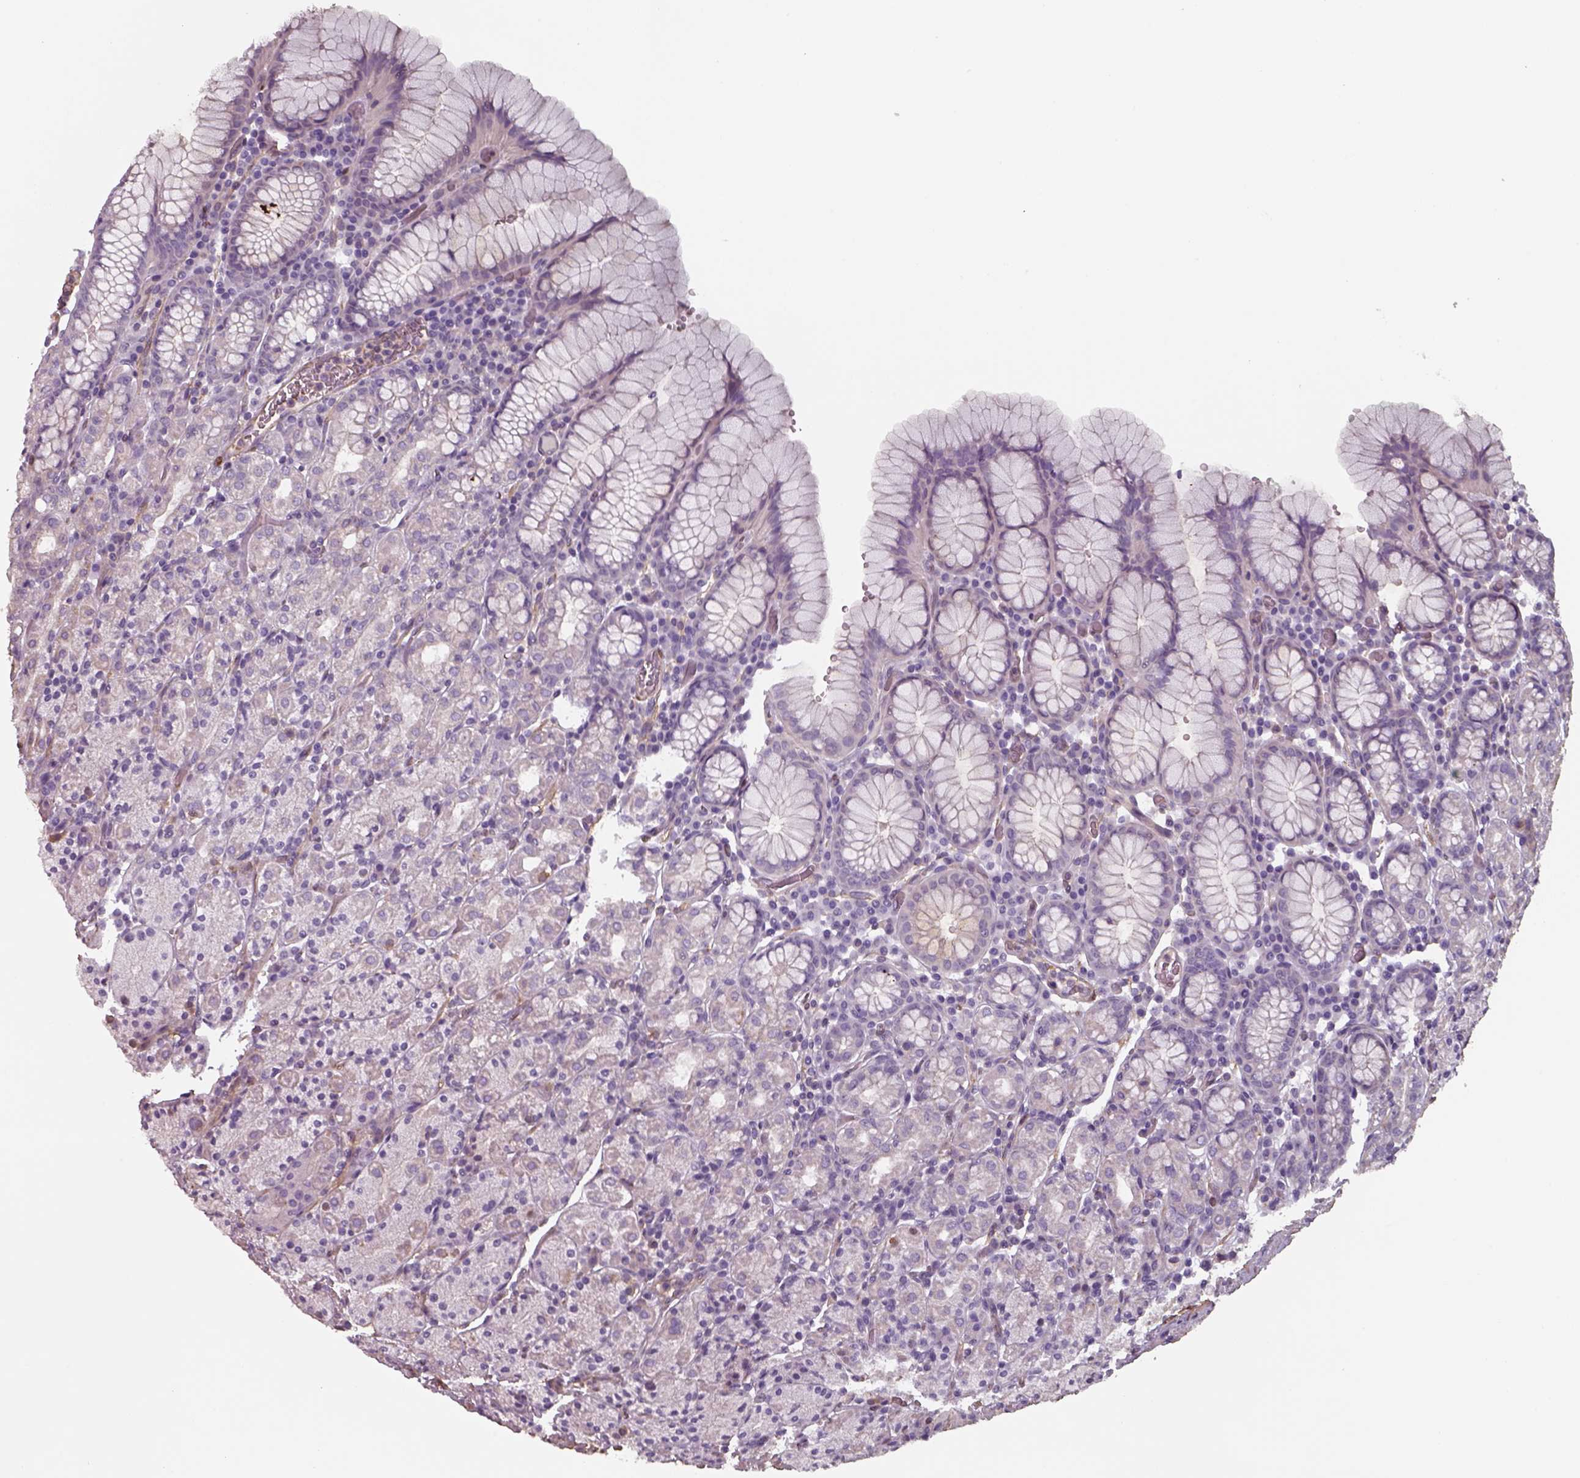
{"staining": {"intensity": "weak", "quantity": "<25%", "location": "cytoplasmic/membranous"}, "tissue": "stomach", "cell_type": "Glandular cells", "image_type": "normal", "snomed": [{"axis": "morphology", "description": "Normal tissue, NOS"}, {"axis": "topography", "description": "Stomach, upper"}, {"axis": "topography", "description": "Stomach"}], "caption": "This is a histopathology image of IHC staining of unremarkable stomach, which shows no positivity in glandular cells.", "gene": "ISYNA1", "patient": {"sex": "male", "age": 62}}